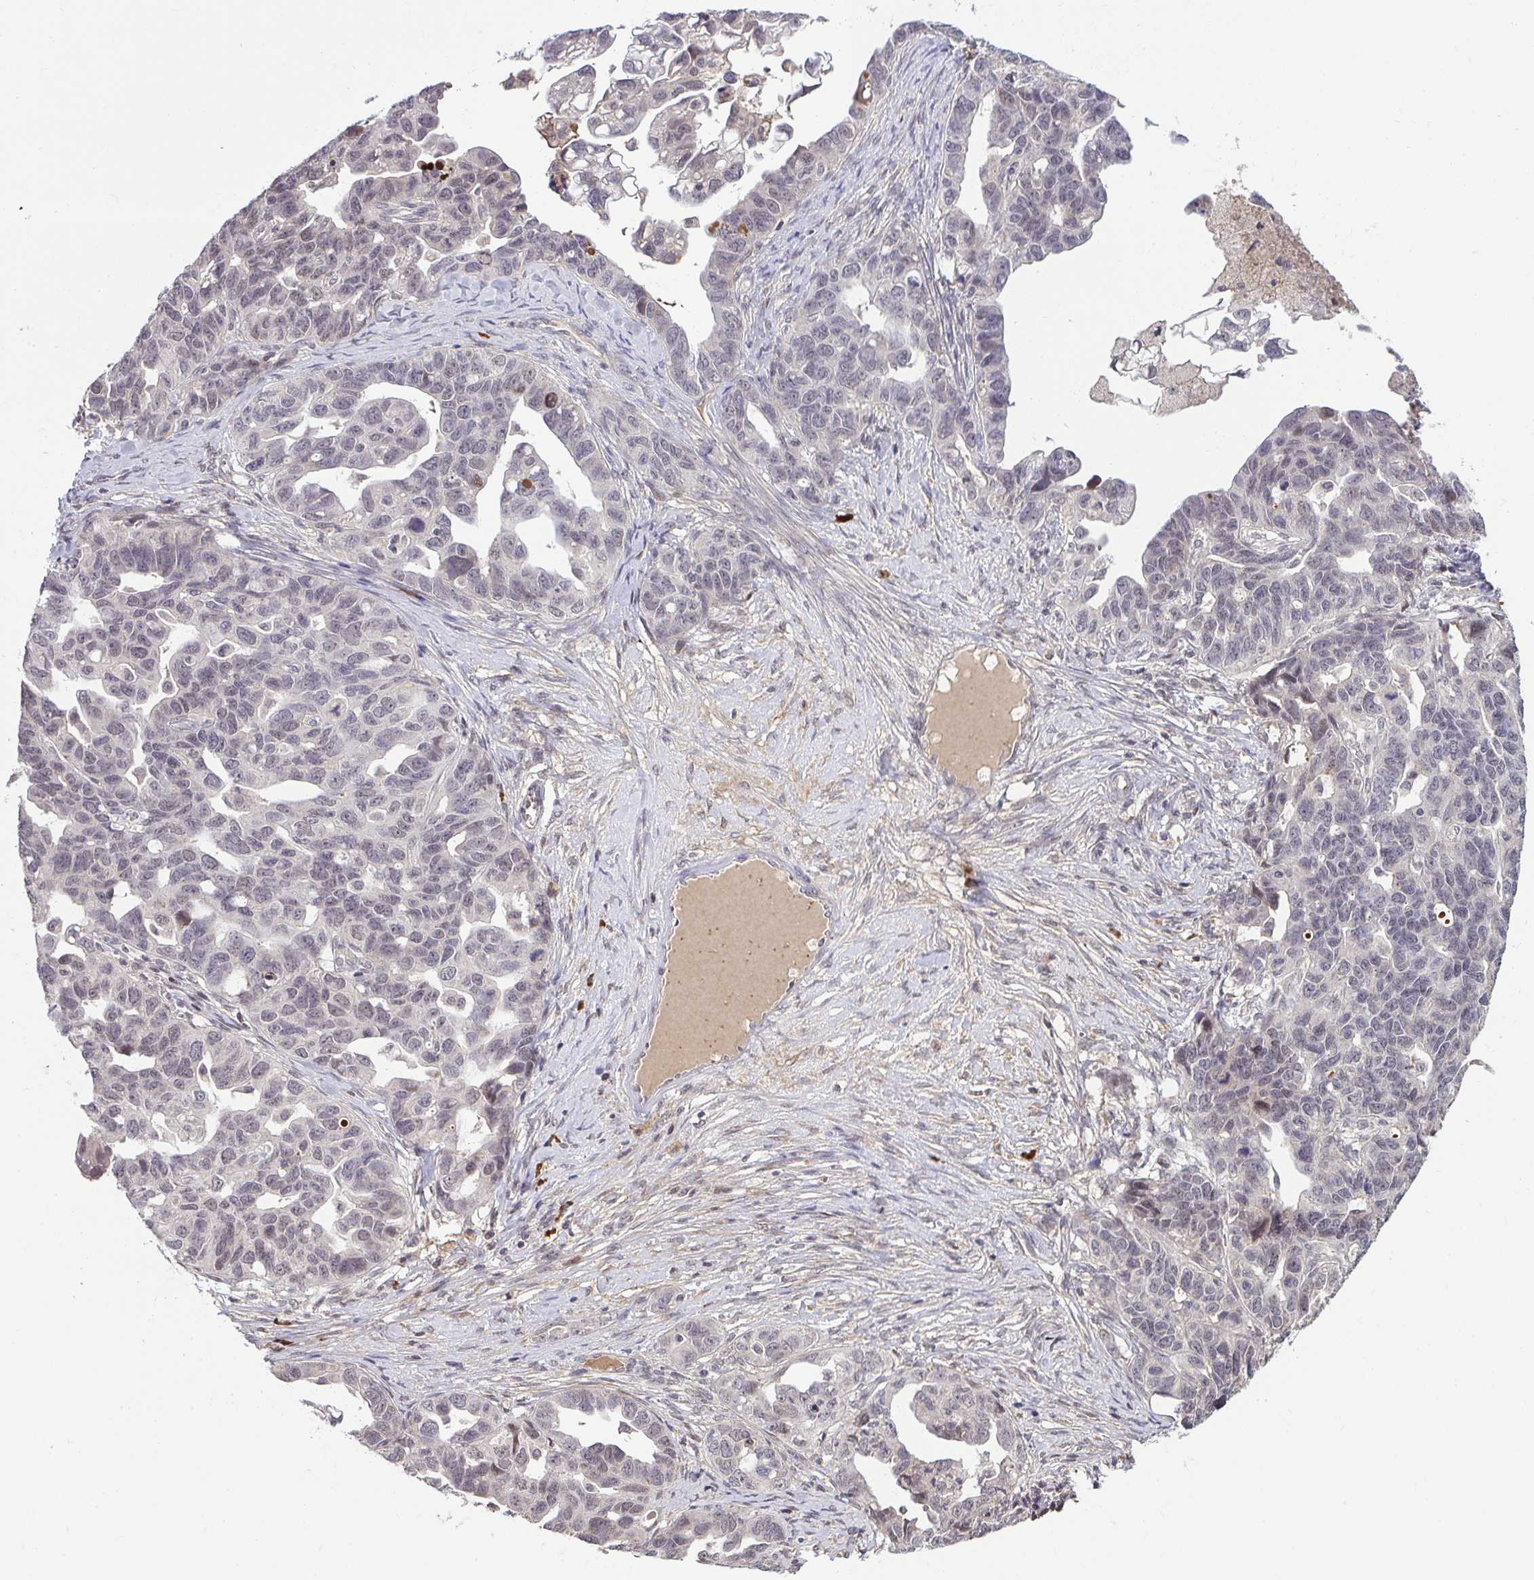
{"staining": {"intensity": "weak", "quantity": "25%-75%", "location": "nuclear"}, "tissue": "ovarian cancer", "cell_type": "Tumor cells", "image_type": "cancer", "snomed": [{"axis": "morphology", "description": "Cystadenocarcinoma, serous, NOS"}, {"axis": "topography", "description": "Ovary"}], "caption": "Brown immunohistochemical staining in human serous cystadenocarcinoma (ovarian) reveals weak nuclear expression in approximately 25%-75% of tumor cells.", "gene": "ZSCAN9", "patient": {"sex": "female", "age": 69}}